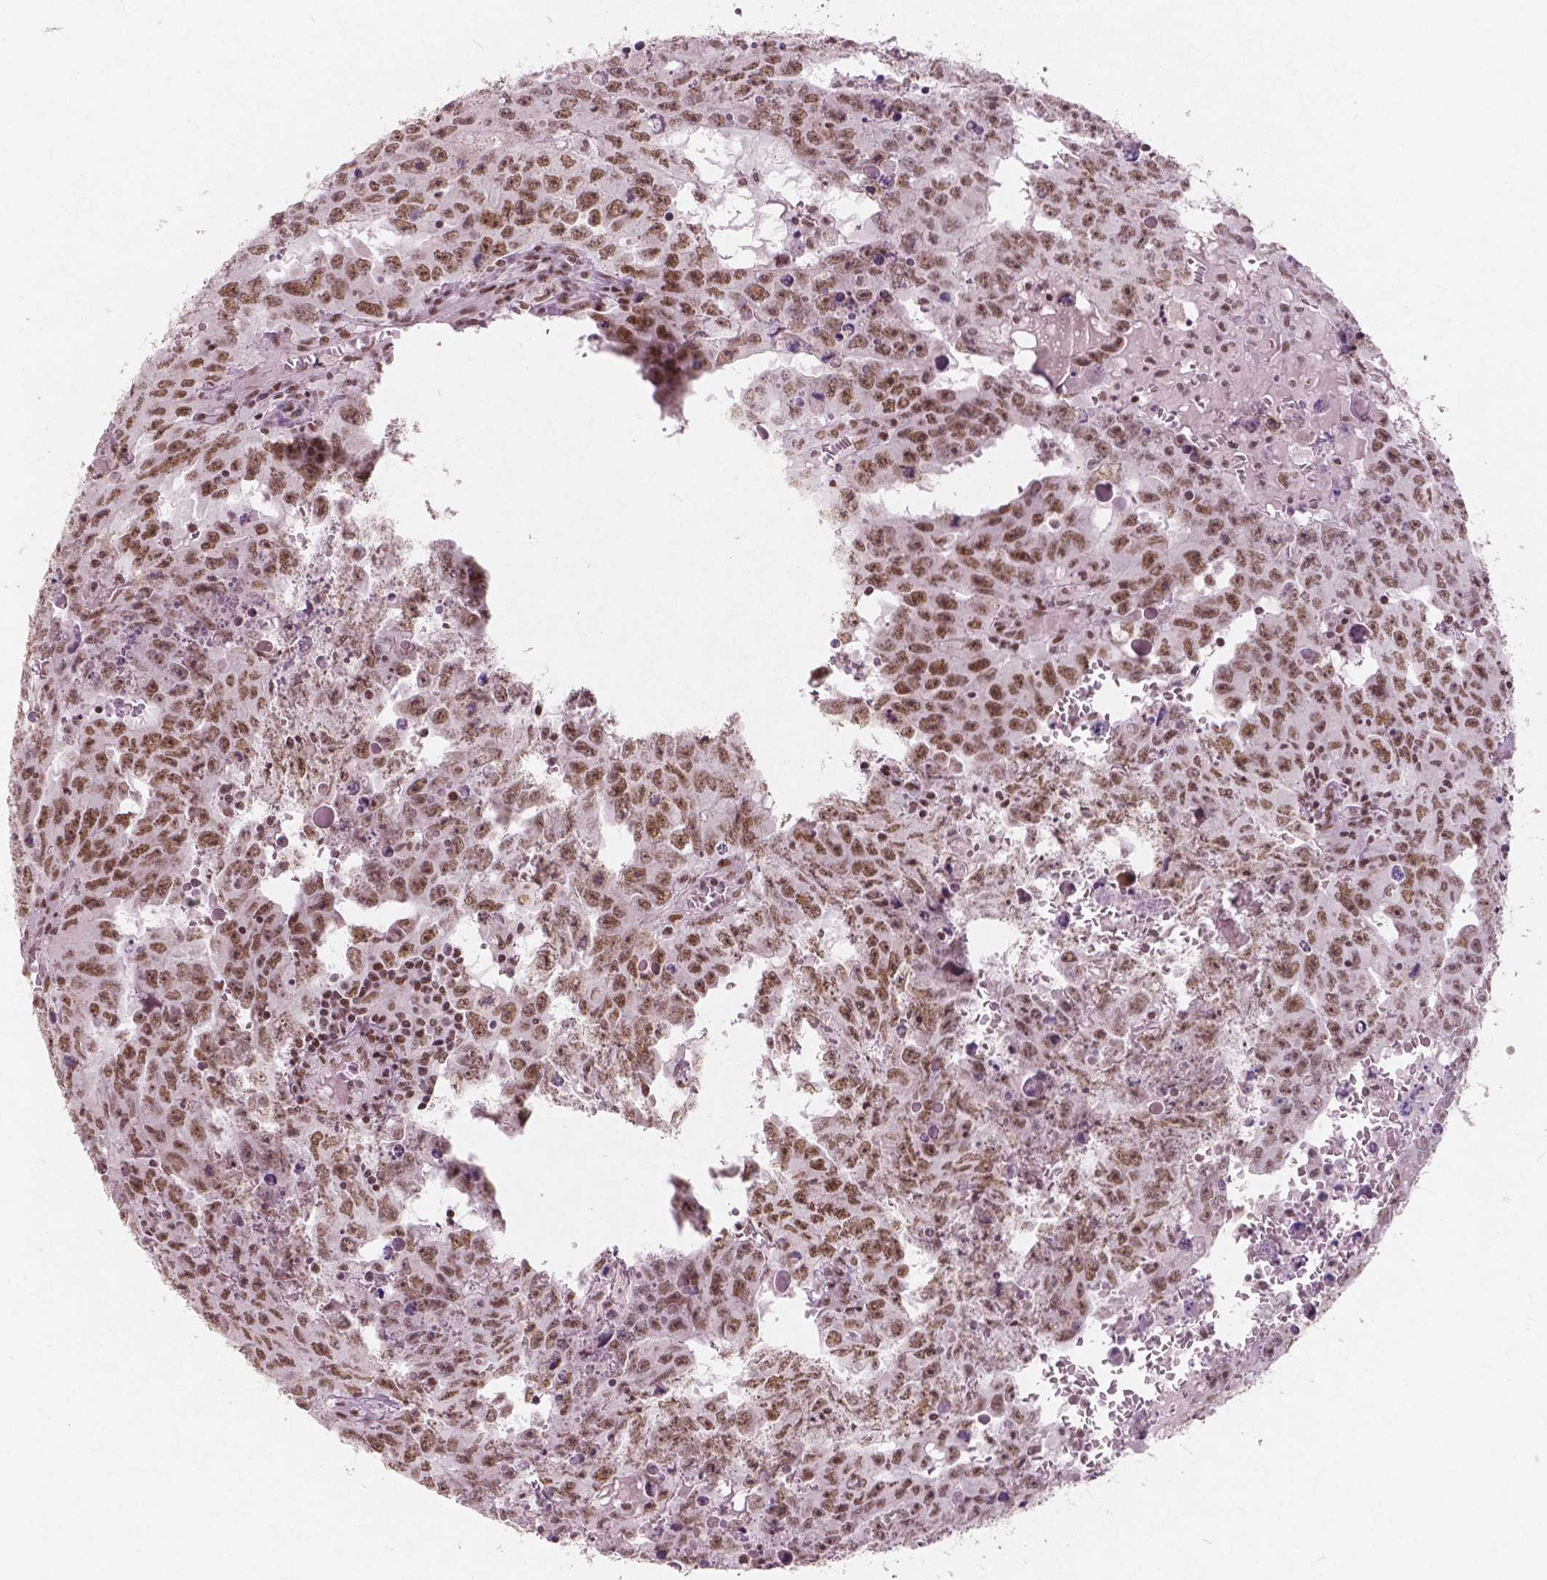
{"staining": {"intensity": "moderate", "quantity": ">75%", "location": "nuclear"}, "tissue": "testis cancer", "cell_type": "Tumor cells", "image_type": "cancer", "snomed": [{"axis": "morphology", "description": "Carcinoma, Embryonal, NOS"}, {"axis": "topography", "description": "Testis"}], "caption": "Testis cancer (embryonal carcinoma) stained with a protein marker reveals moderate staining in tumor cells.", "gene": "BRD4", "patient": {"sex": "male", "age": 22}}